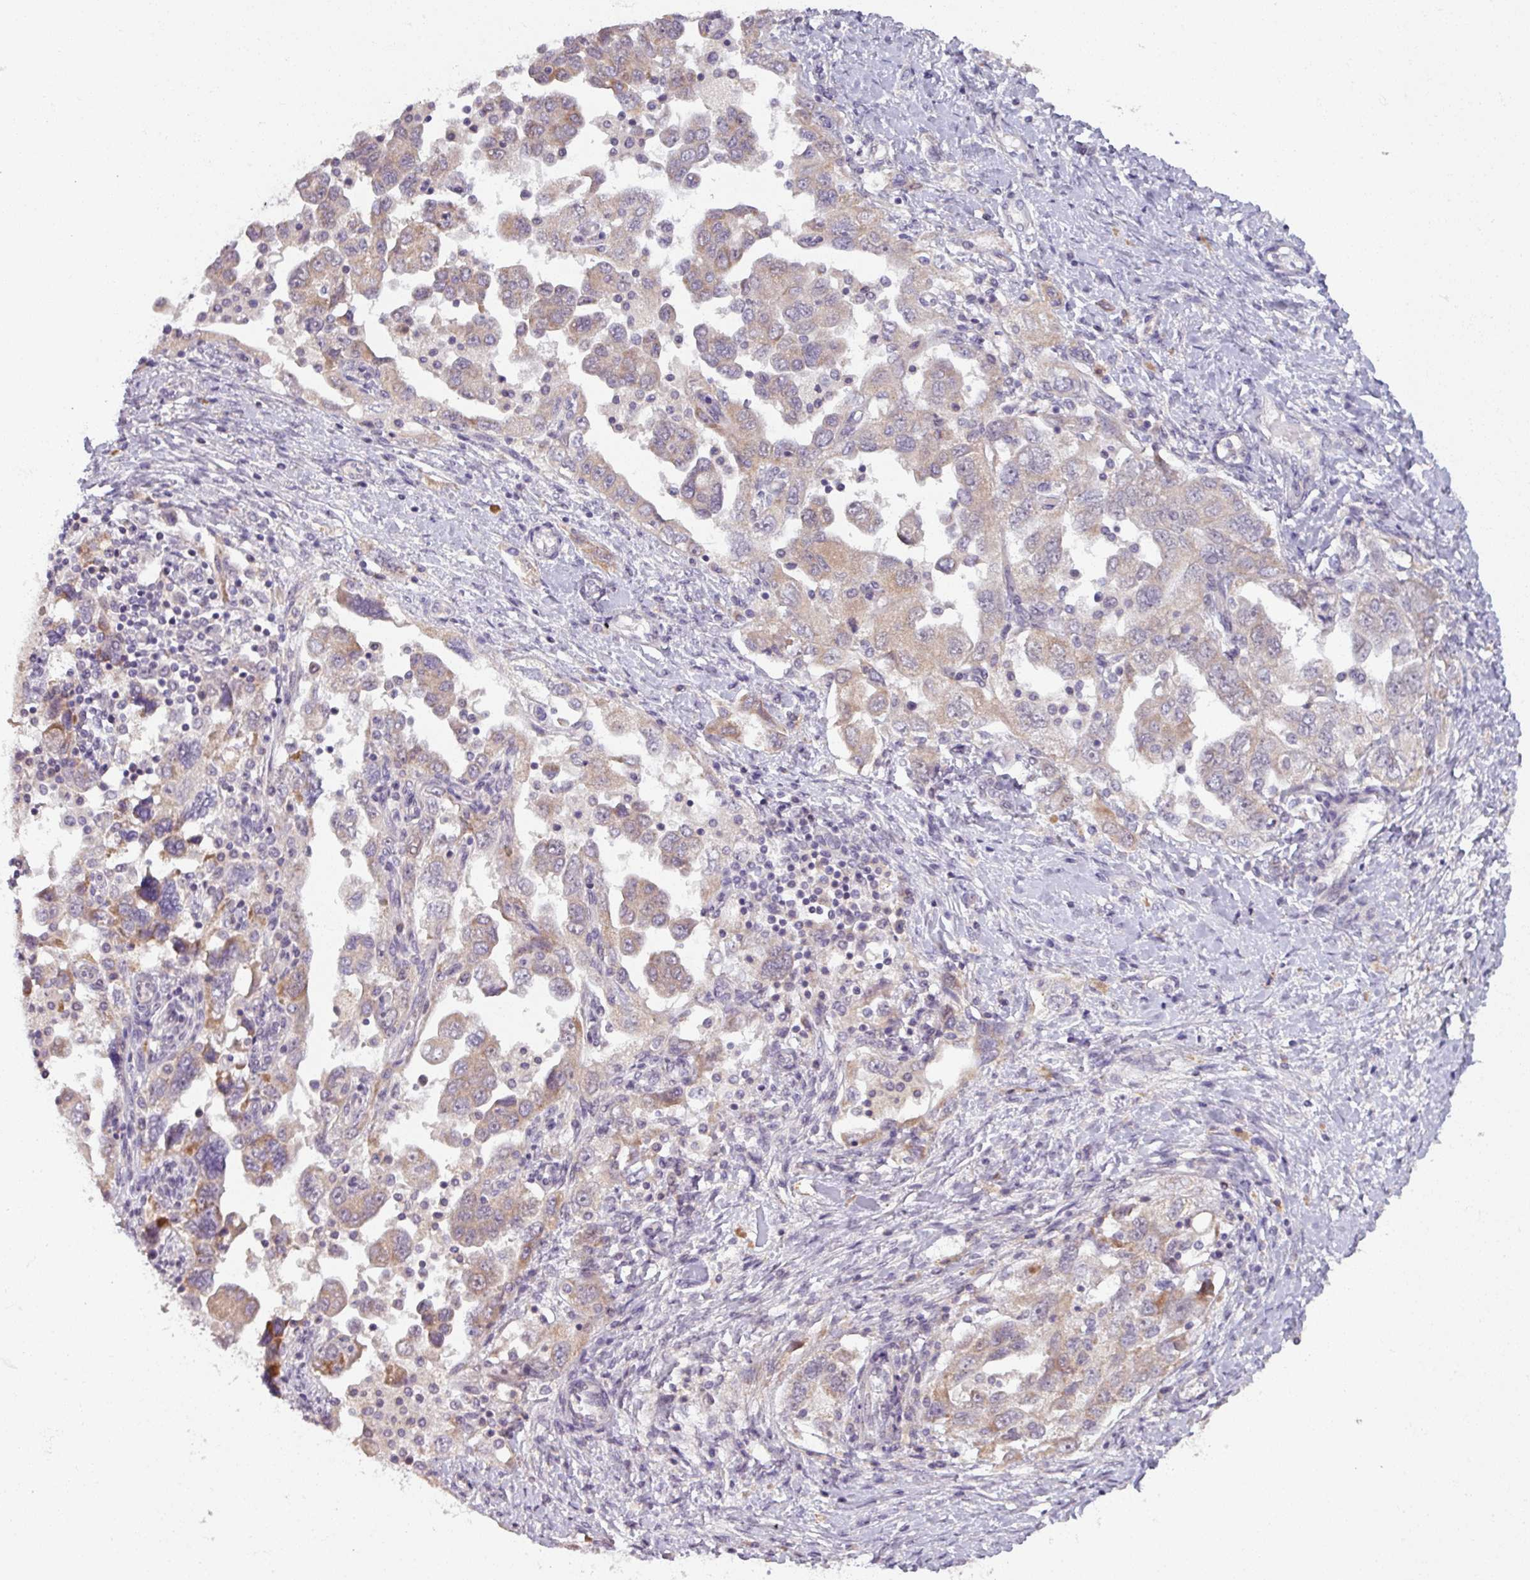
{"staining": {"intensity": "weak", "quantity": "25%-75%", "location": "cytoplasmic/membranous"}, "tissue": "ovarian cancer", "cell_type": "Tumor cells", "image_type": "cancer", "snomed": [{"axis": "morphology", "description": "Carcinoma, NOS"}, {"axis": "morphology", "description": "Cystadenocarcinoma, serous, NOS"}, {"axis": "topography", "description": "Ovary"}], "caption": "A brown stain highlights weak cytoplasmic/membranous positivity of a protein in human ovarian cancer (carcinoma) tumor cells. (Stains: DAB (3,3'-diaminobenzidine) in brown, nuclei in blue, Microscopy: brightfield microscopy at high magnification).", "gene": "OGFOD3", "patient": {"sex": "female", "age": 69}}